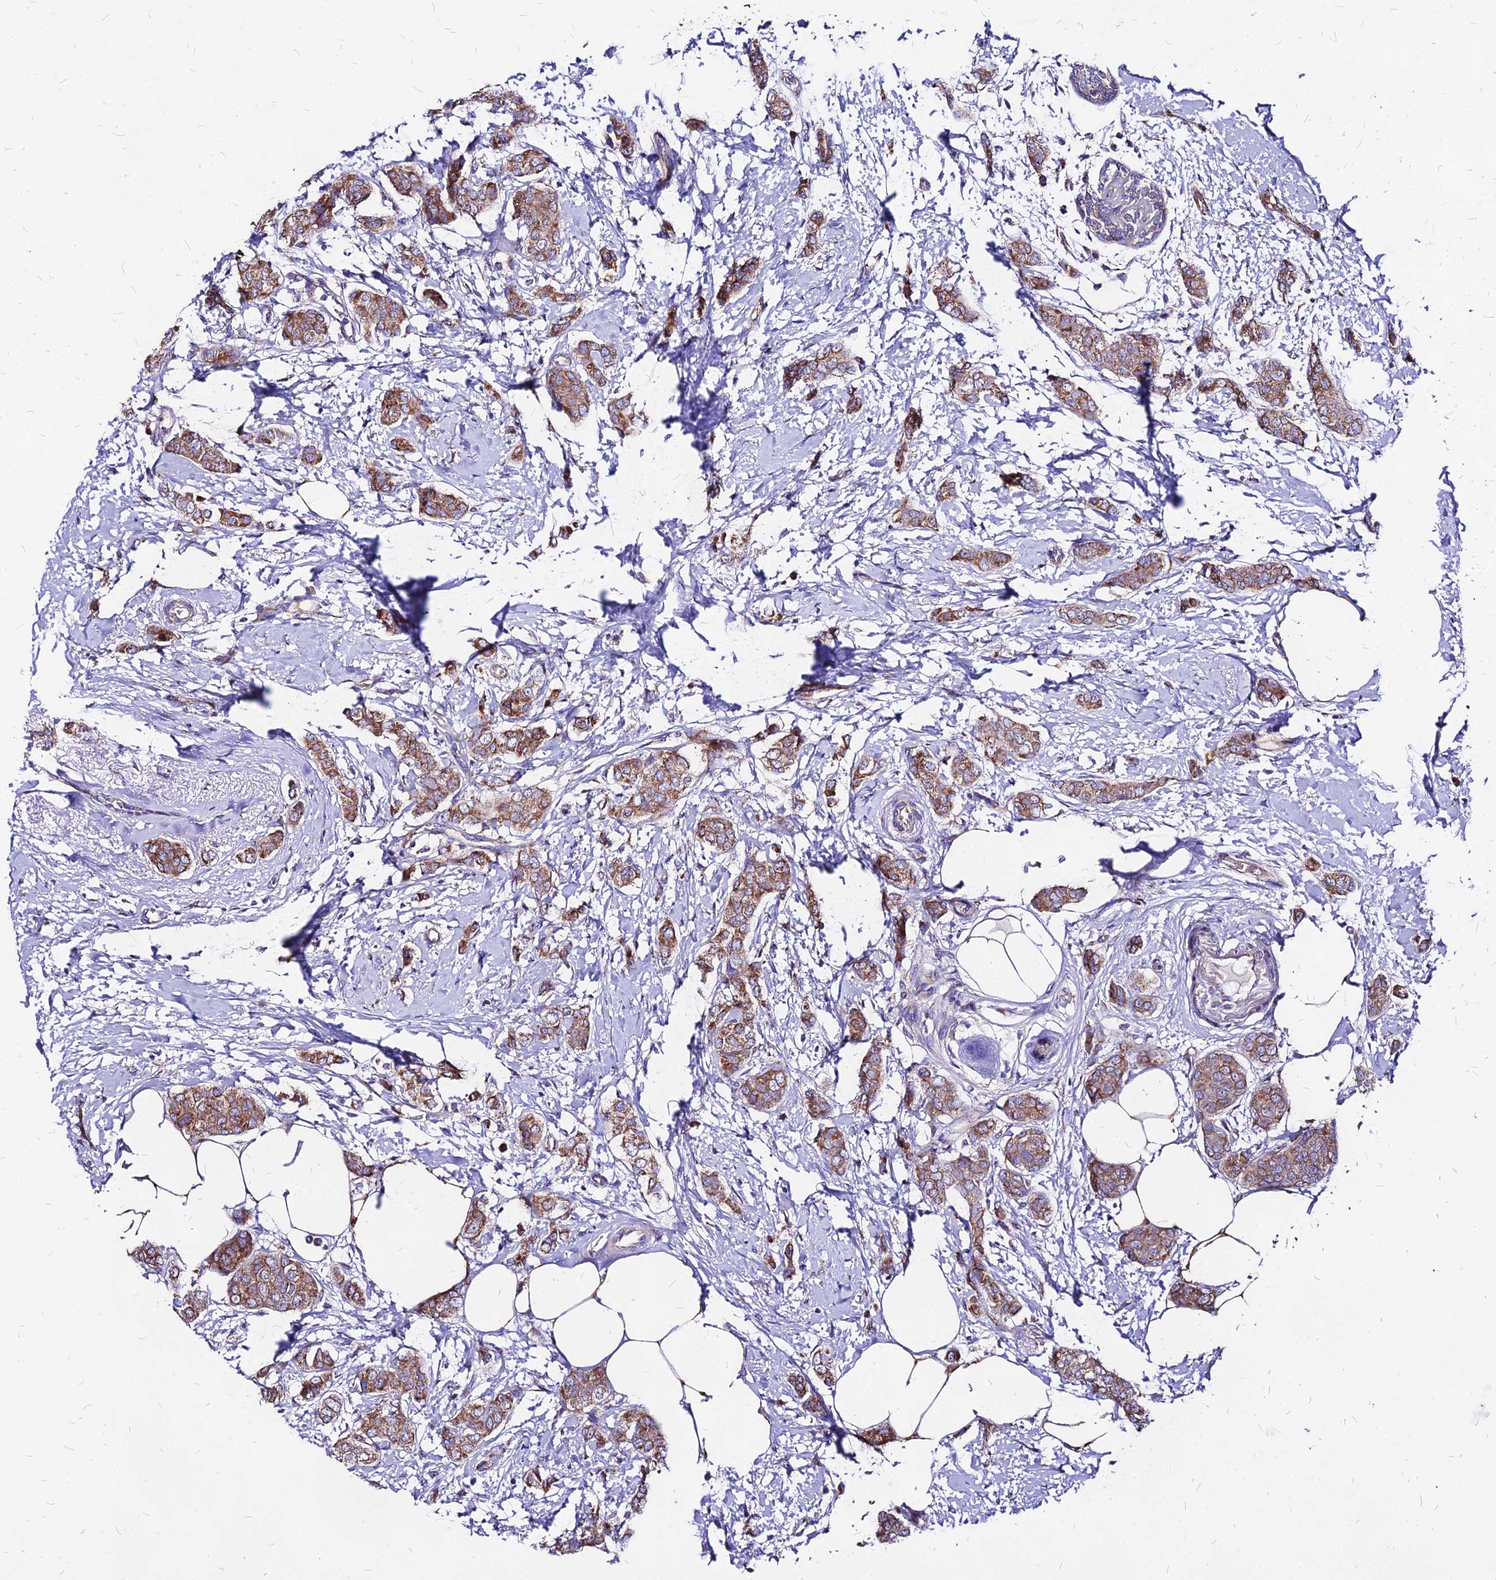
{"staining": {"intensity": "moderate", "quantity": ">75%", "location": "cytoplasmic/membranous"}, "tissue": "breast cancer", "cell_type": "Tumor cells", "image_type": "cancer", "snomed": [{"axis": "morphology", "description": "Duct carcinoma"}, {"axis": "topography", "description": "Breast"}], "caption": "Tumor cells show moderate cytoplasmic/membranous staining in approximately >75% of cells in breast cancer (infiltrating ductal carcinoma). Nuclei are stained in blue.", "gene": "MRPL3", "patient": {"sex": "female", "age": 72}}